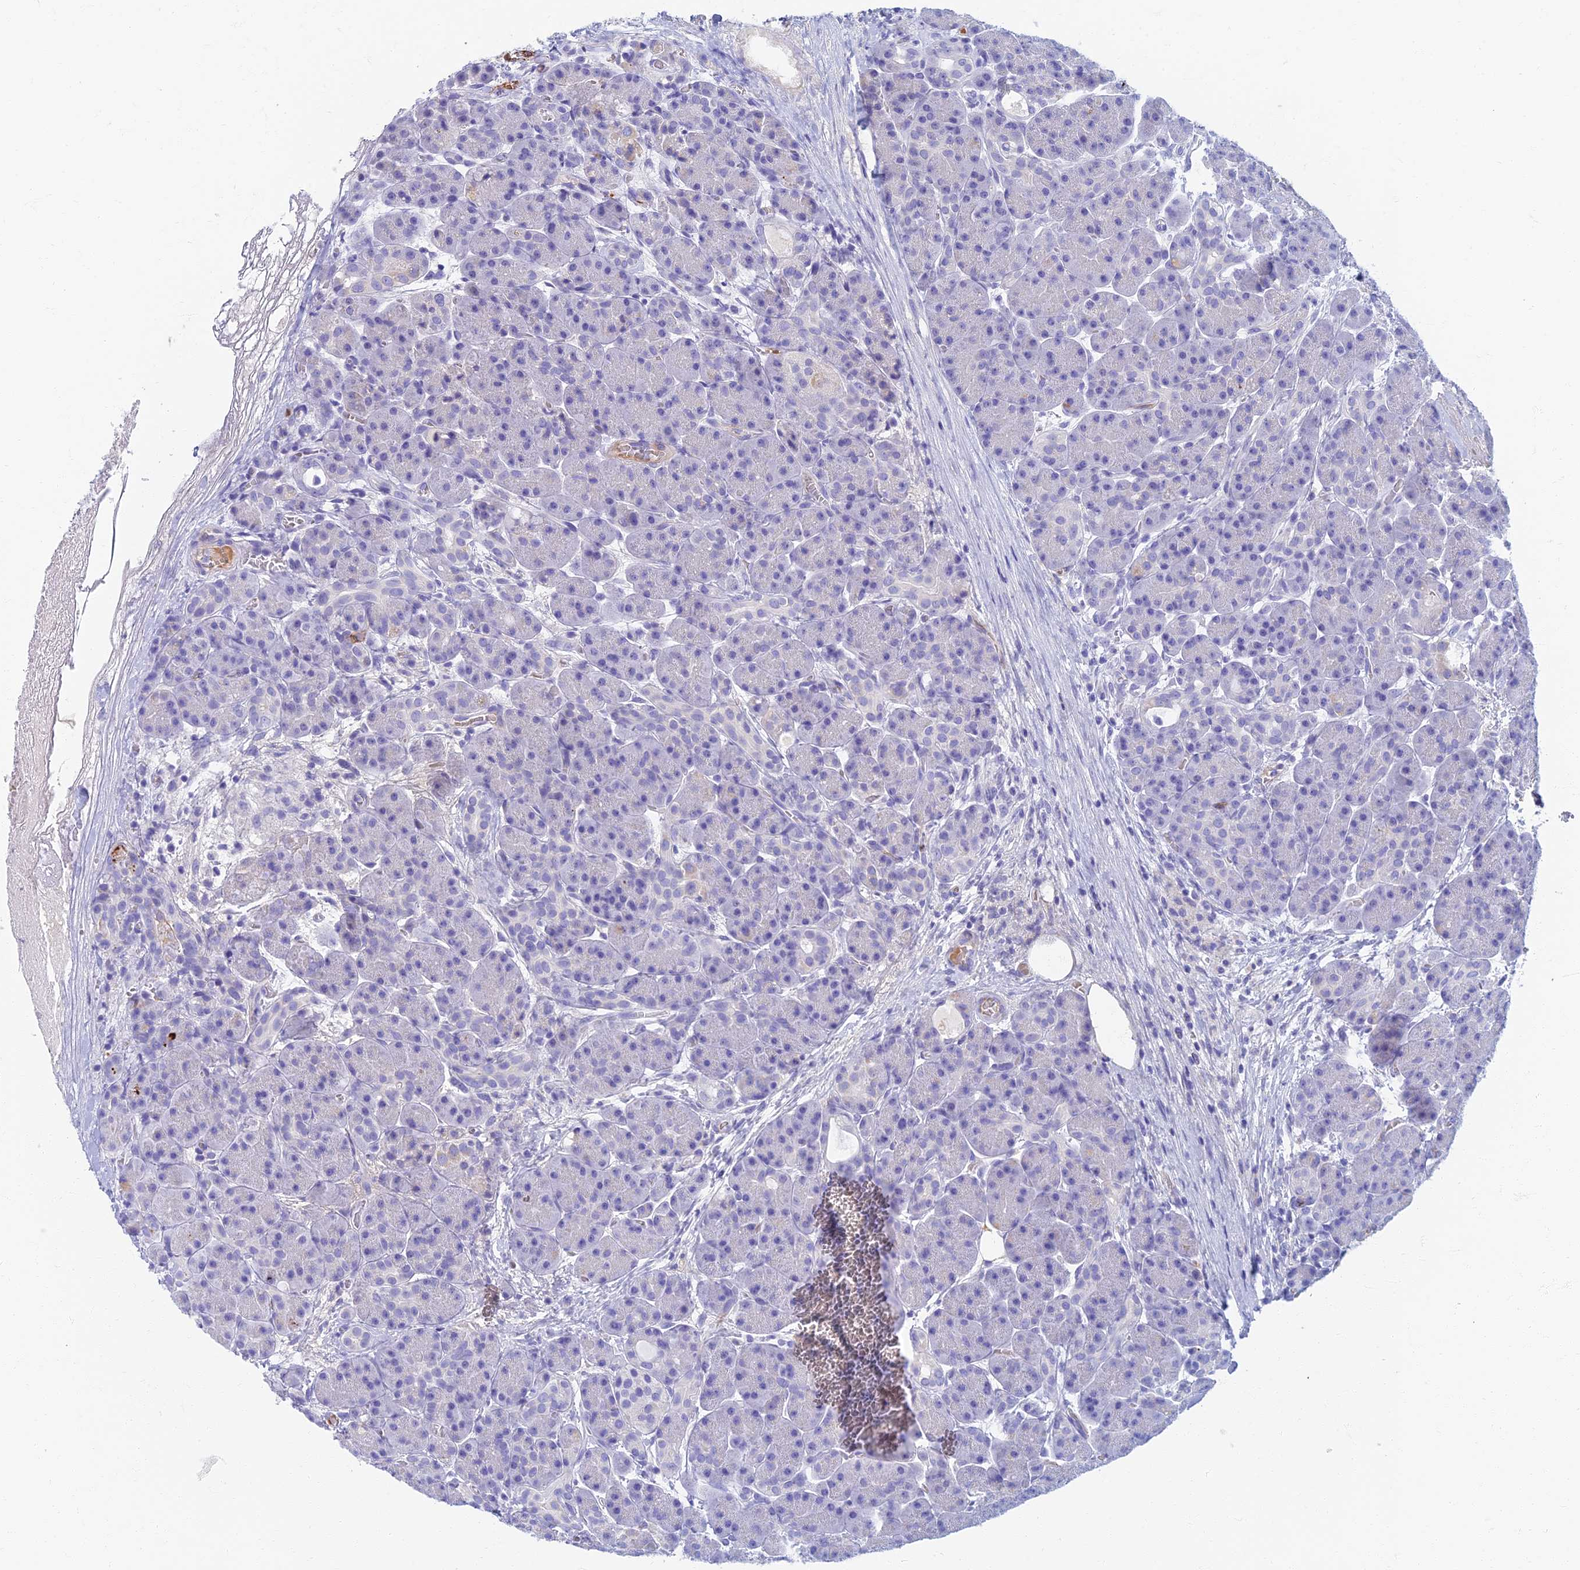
{"staining": {"intensity": "negative", "quantity": "none", "location": "none"}, "tissue": "pancreas", "cell_type": "Exocrine glandular cells", "image_type": "normal", "snomed": [{"axis": "morphology", "description": "Normal tissue, NOS"}, {"axis": "topography", "description": "Pancreas"}], "caption": "Pancreas stained for a protein using immunohistochemistry (IHC) reveals no staining exocrine glandular cells.", "gene": "ETFRF1", "patient": {"sex": "male", "age": 63}}